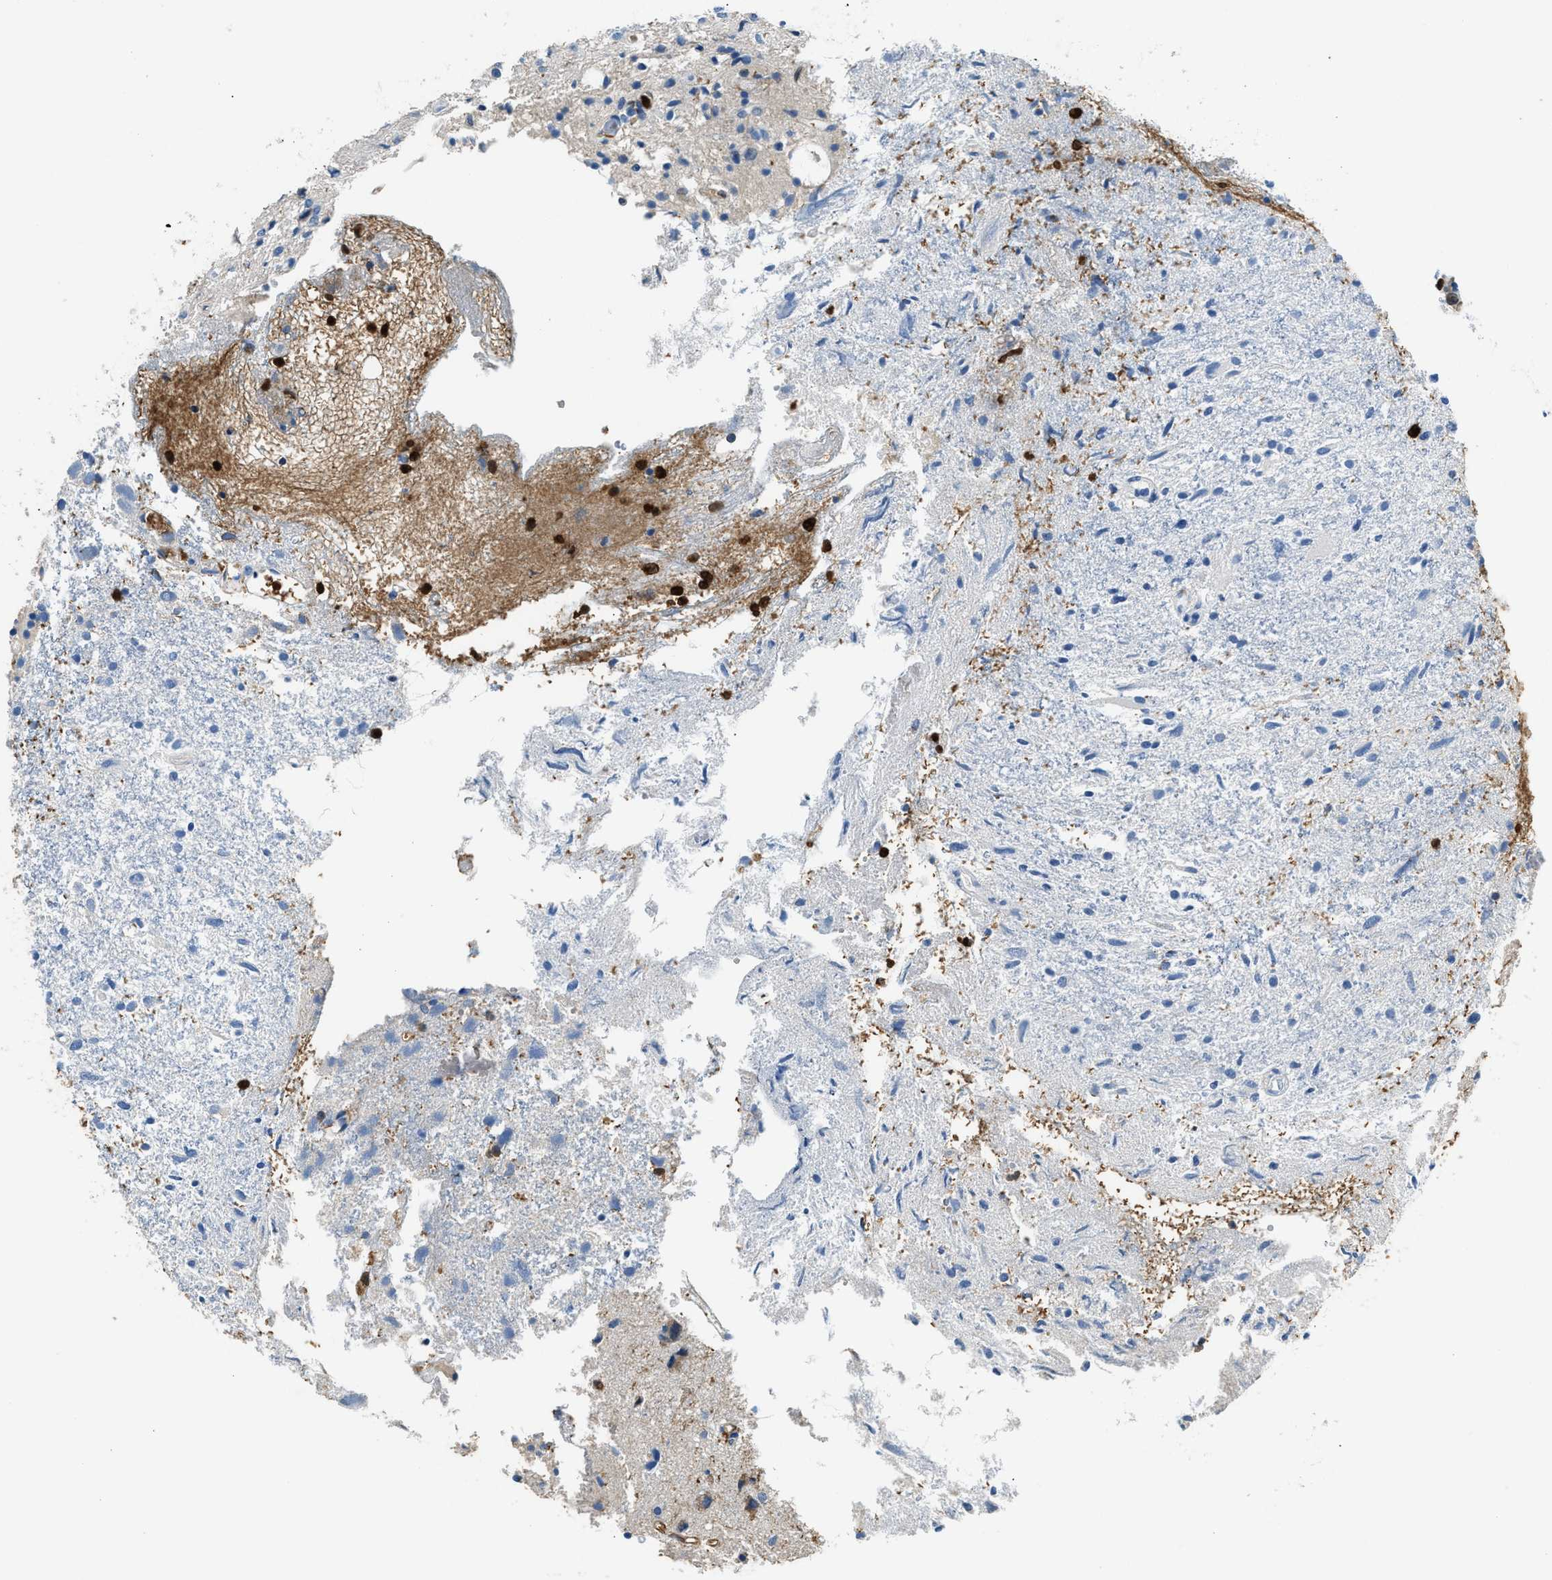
{"staining": {"intensity": "negative", "quantity": "none", "location": "none"}, "tissue": "glioma", "cell_type": "Tumor cells", "image_type": "cancer", "snomed": [{"axis": "morphology", "description": "Glioma, malignant, High grade"}, {"axis": "topography", "description": "Brain"}], "caption": "Protein analysis of glioma displays no significant expression in tumor cells.", "gene": "ANXA3", "patient": {"sex": "female", "age": 59}}